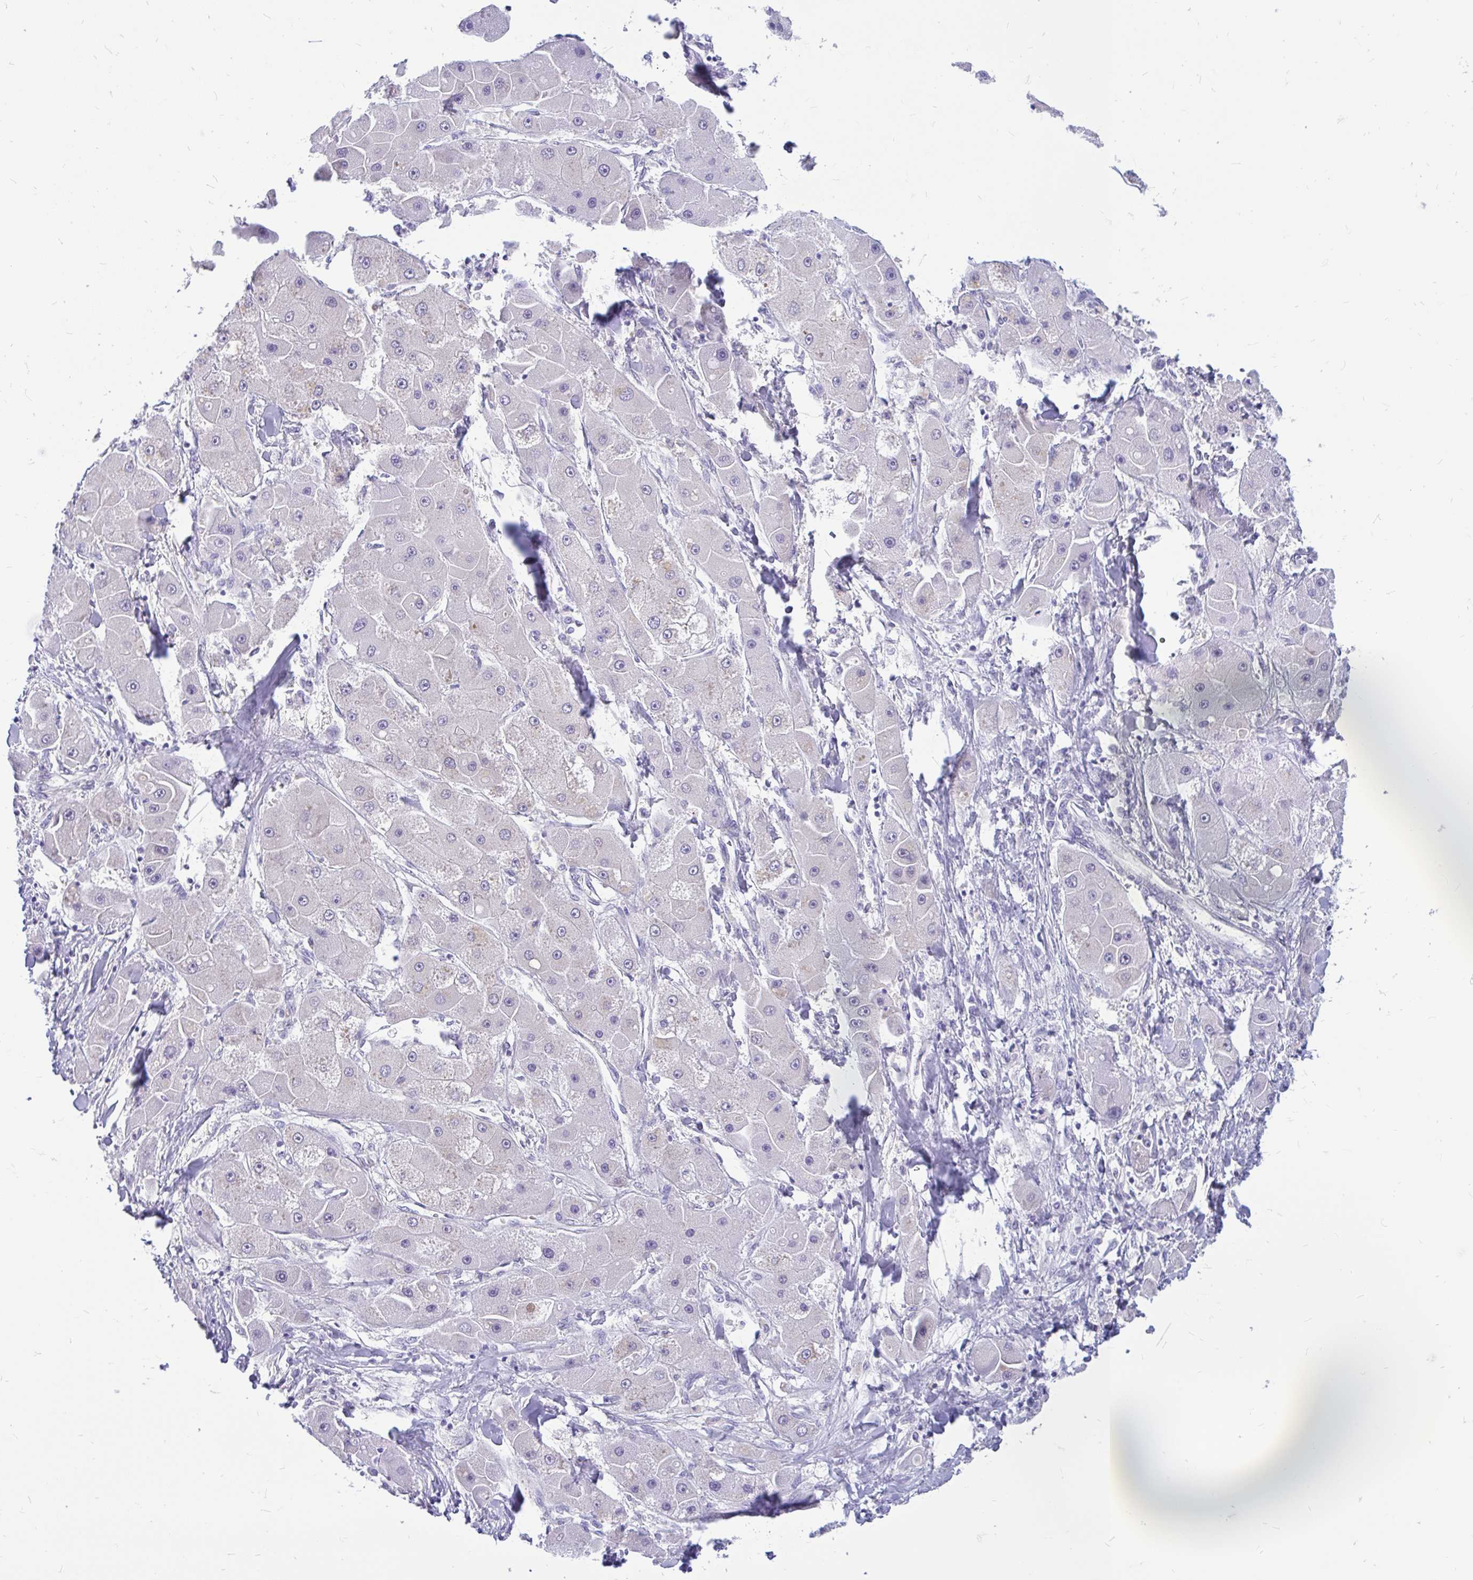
{"staining": {"intensity": "negative", "quantity": "none", "location": "none"}, "tissue": "liver cancer", "cell_type": "Tumor cells", "image_type": "cancer", "snomed": [{"axis": "morphology", "description": "Carcinoma, Hepatocellular, NOS"}, {"axis": "topography", "description": "Liver"}], "caption": "Immunohistochemistry (IHC) image of neoplastic tissue: human liver hepatocellular carcinoma stained with DAB (3,3'-diaminobenzidine) reveals no significant protein expression in tumor cells.", "gene": "MAP1LC3A", "patient": {"sex": "male", "age": 24}}